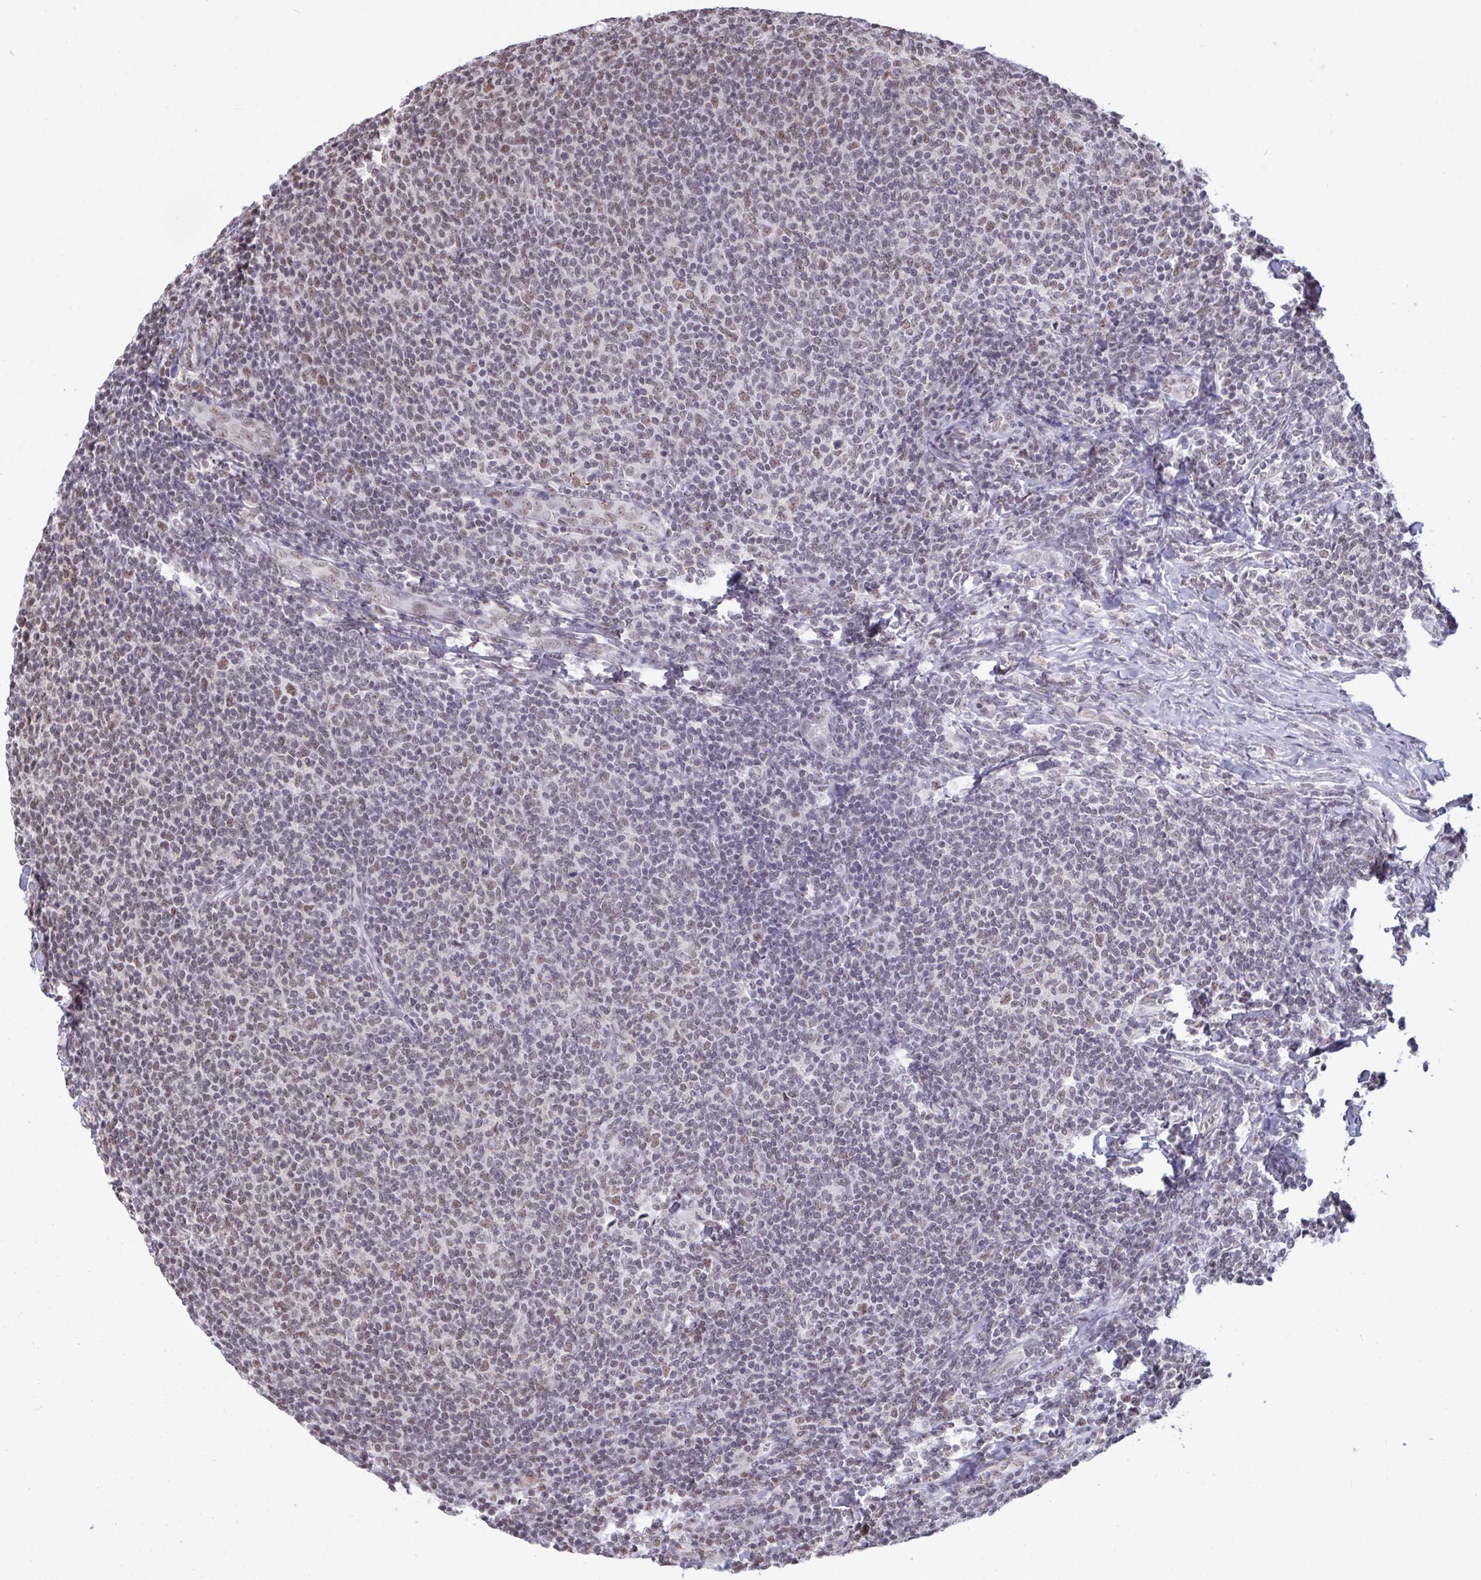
{"staining": {"intensity": "weak", "quantity": "<25%", "location": "nuclear"}, "tissue": "lymphoma", "cell_type": "Tumor cells", "image_type": "cancer", "snomed": [{"axis": "morphology", "description": "Malignant lymphoma, non-Hodgkin's type, Low grade"}, {"axis": "topography", "description": "Lymph node"}], "caption": "This is an IHC photomicrograph of lymphoma. There is no expression in tumor cells.", "gene": "PUF60", "patient": {"sex": "male", "age": 52}}